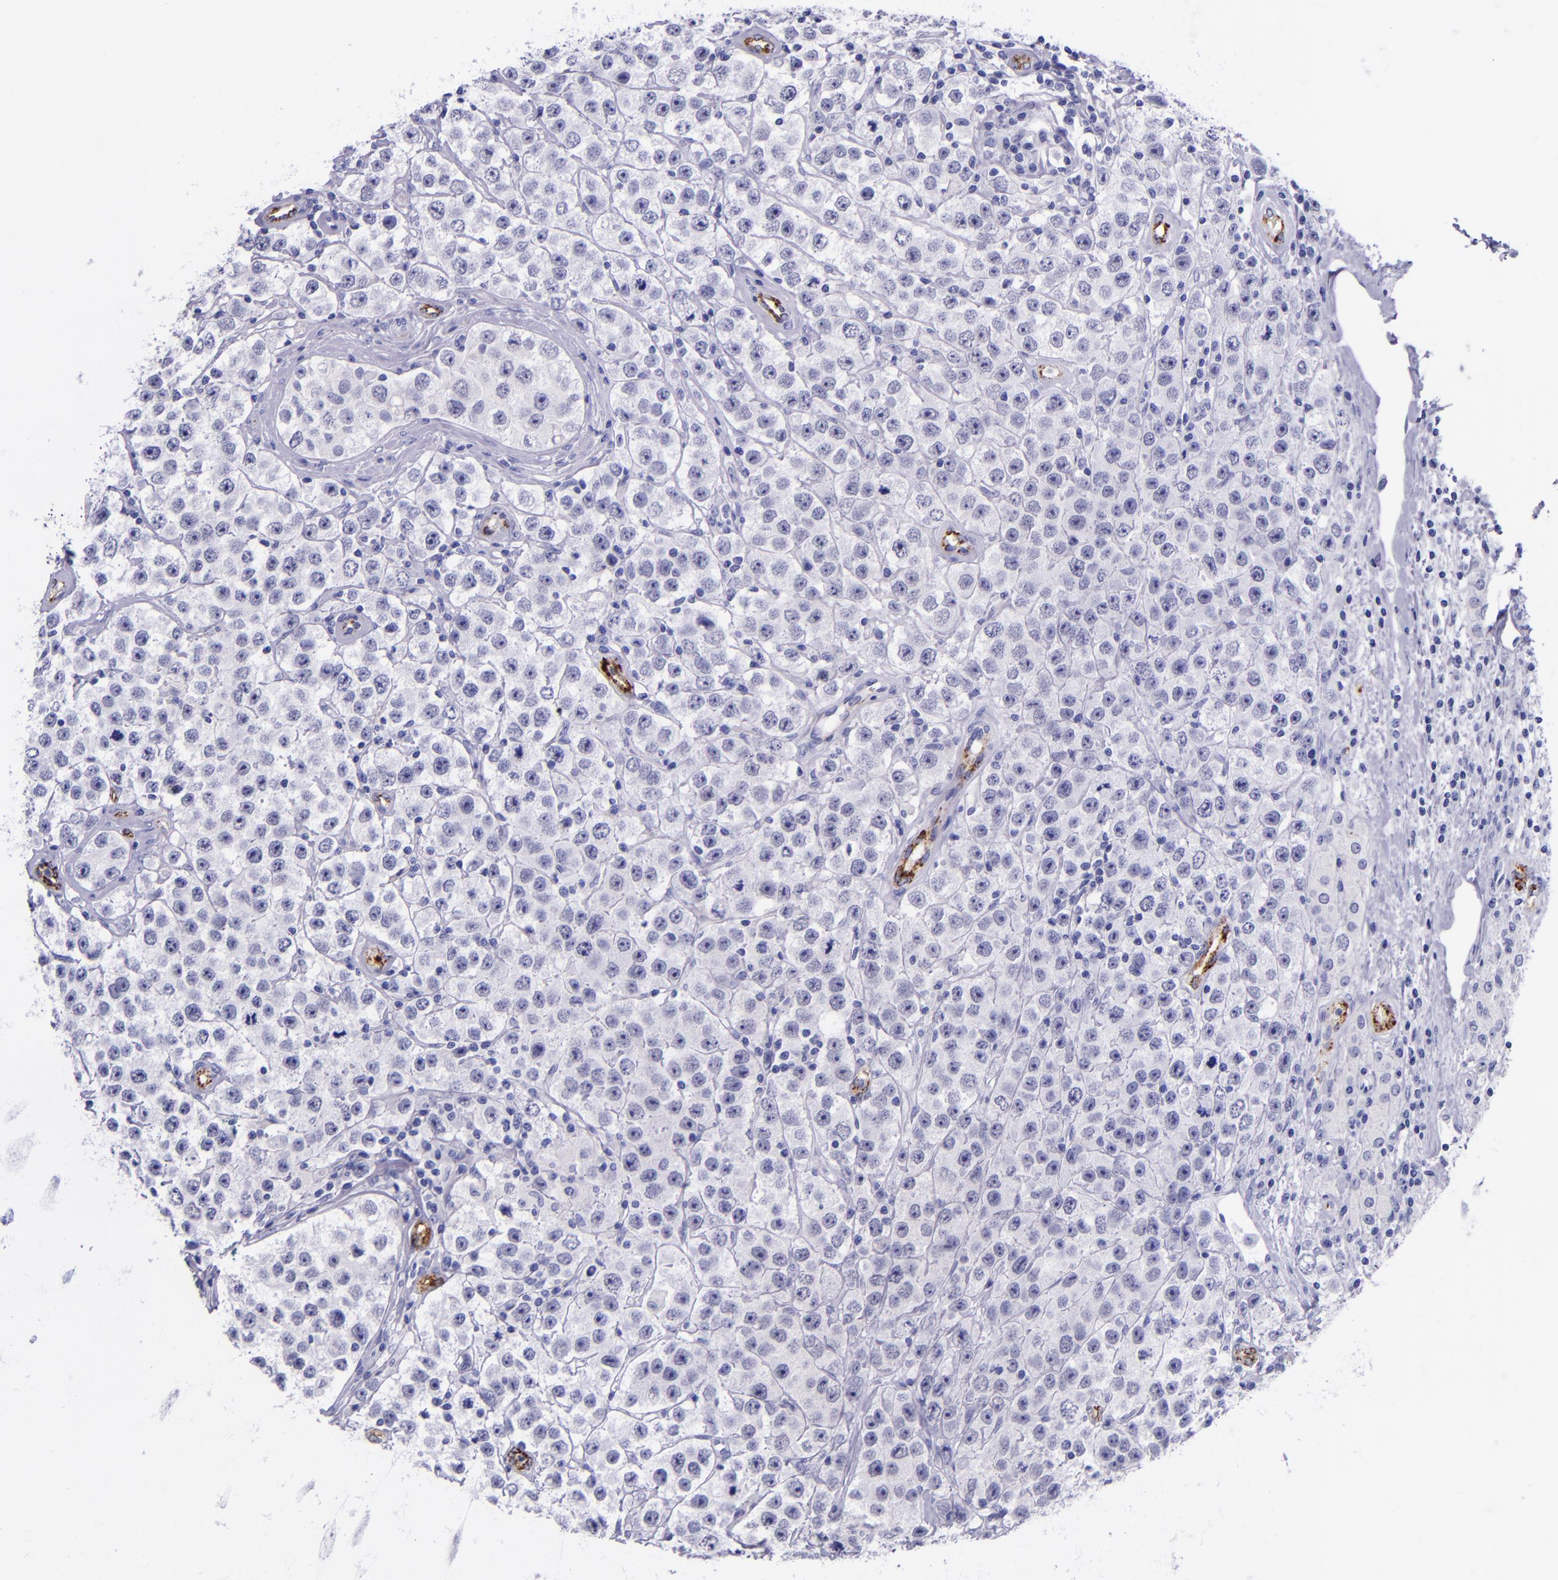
{"staining": {"intensity": "negative", "quantity": "none", "location": "none"}, "tissue": "testis cancer", "cell_type": "Tumor cells", "image_type": "cancer", "snomed": [{"axis": "morphology", "description": "Seminoma, NOS"}, {"axis": "topography", "description": "Testis"}], "caption": "High magnification brightfield microscopy of testis cancer stained with DAB (3,3'-diaminobenzidine) (brown) and counterstained with hematoxylin (blue): tumor cells show no significant staining. (IHC, brightfield microscopy, high magnification).", "gene": "SELE", "patient": {"sex": "male", "age": 52}}